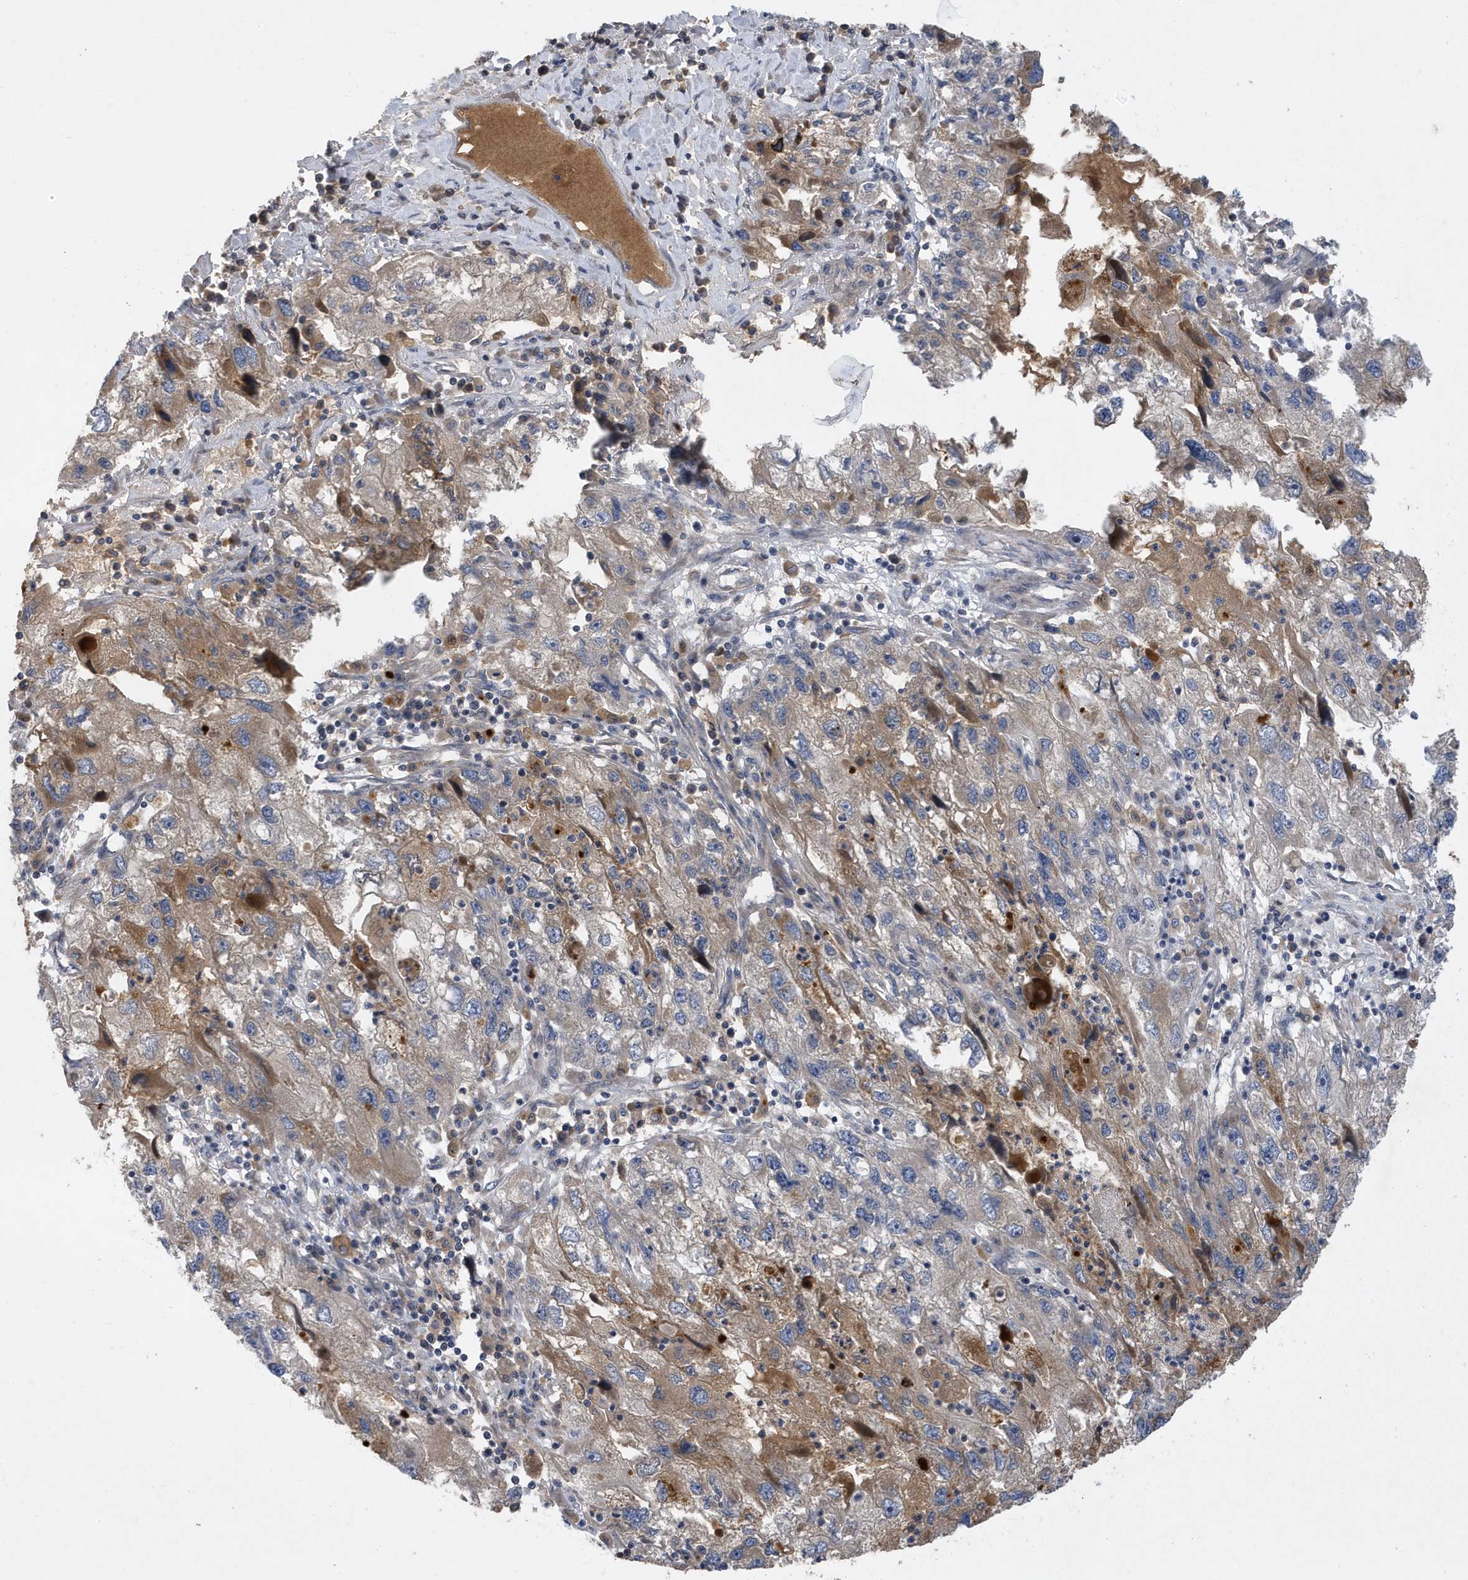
{"staining": {"intensity": "weak", "quantity": "<25%", "location": "cytoplasmic/membranous"}, "tissue": "endometrial cancer", "cell_type": "Tumor cells", "image_type": "cancer", "snomed": [{"axis": "morphology", "description": "Adenocarcinoma, NOS"}, {"axis": "topography", "description": "Endometrium"}], "caption": "This is an immunohistochemistry micrograph of human endometrial adenocarcinoma. There is no expression in tumor cells.", "gene": "LAPTM4A", "patient": {"sex": "female", "age": 49}}